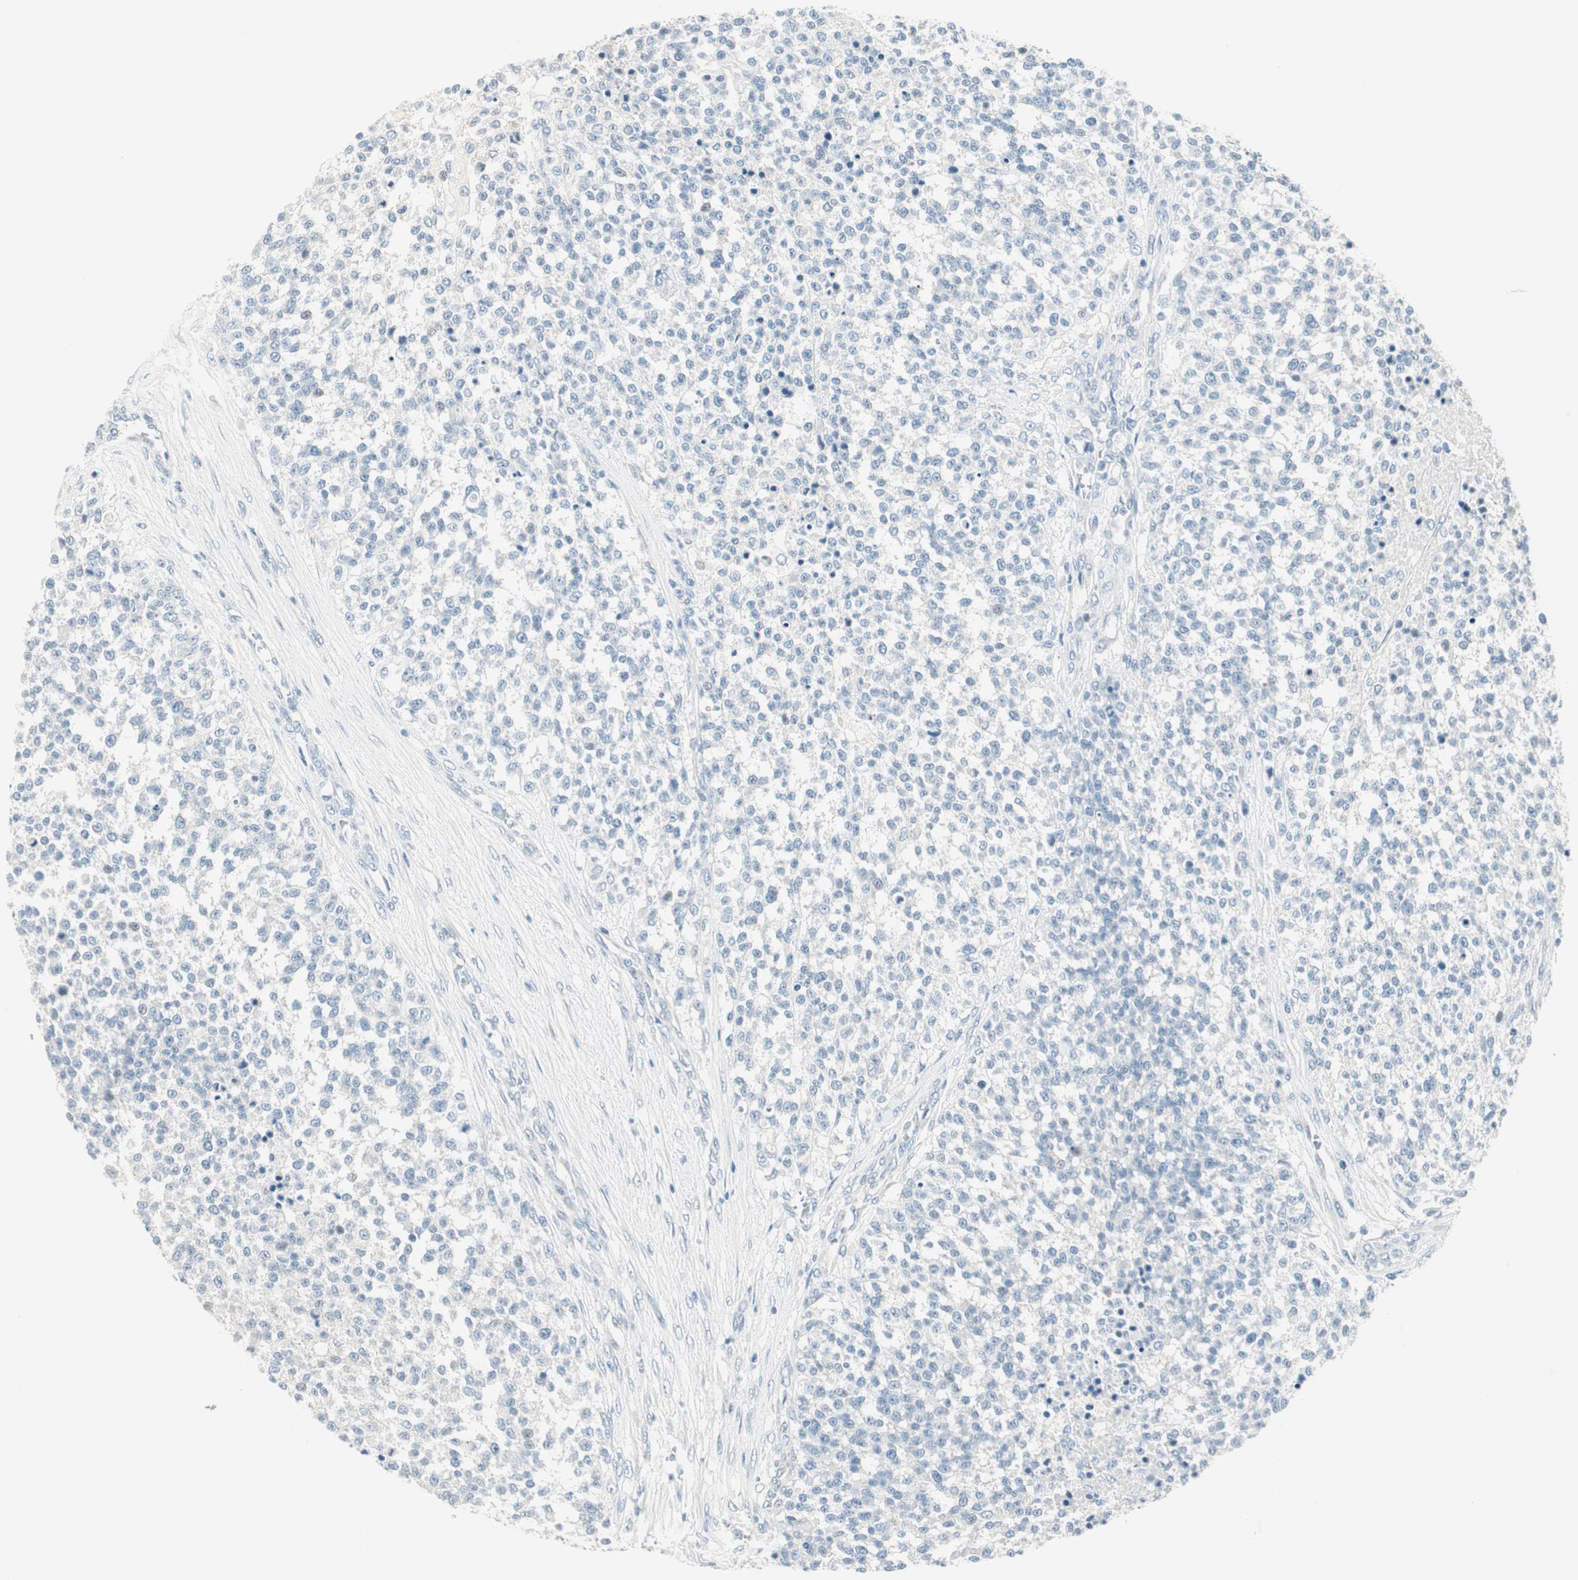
{"staining": {"intensity": "negative", "quantity": "none", "location": "none"}, "tissue": "testis cancer", "cell_type": "Tumor cells", "image_type": "cancer", "snomed": [{"axis": "morphology", "description": "Seminoma, NOS"}, {"axis": "topography", "description": "Testis"}], "caption": "DAB (3,3'-diaminobenzidine) immunohistochemical staining of testis cancer reveals no significant expression in tumor cells. (Stains: DAB (3,3'-diaminobenzidine) immunohistochemistry (IHC) with hematoxylin counter stain, Microscopy: brightfield microscopy at high magnification).", "gene": "GNAO1", "patient": {"sex": "male", "age": 59}}